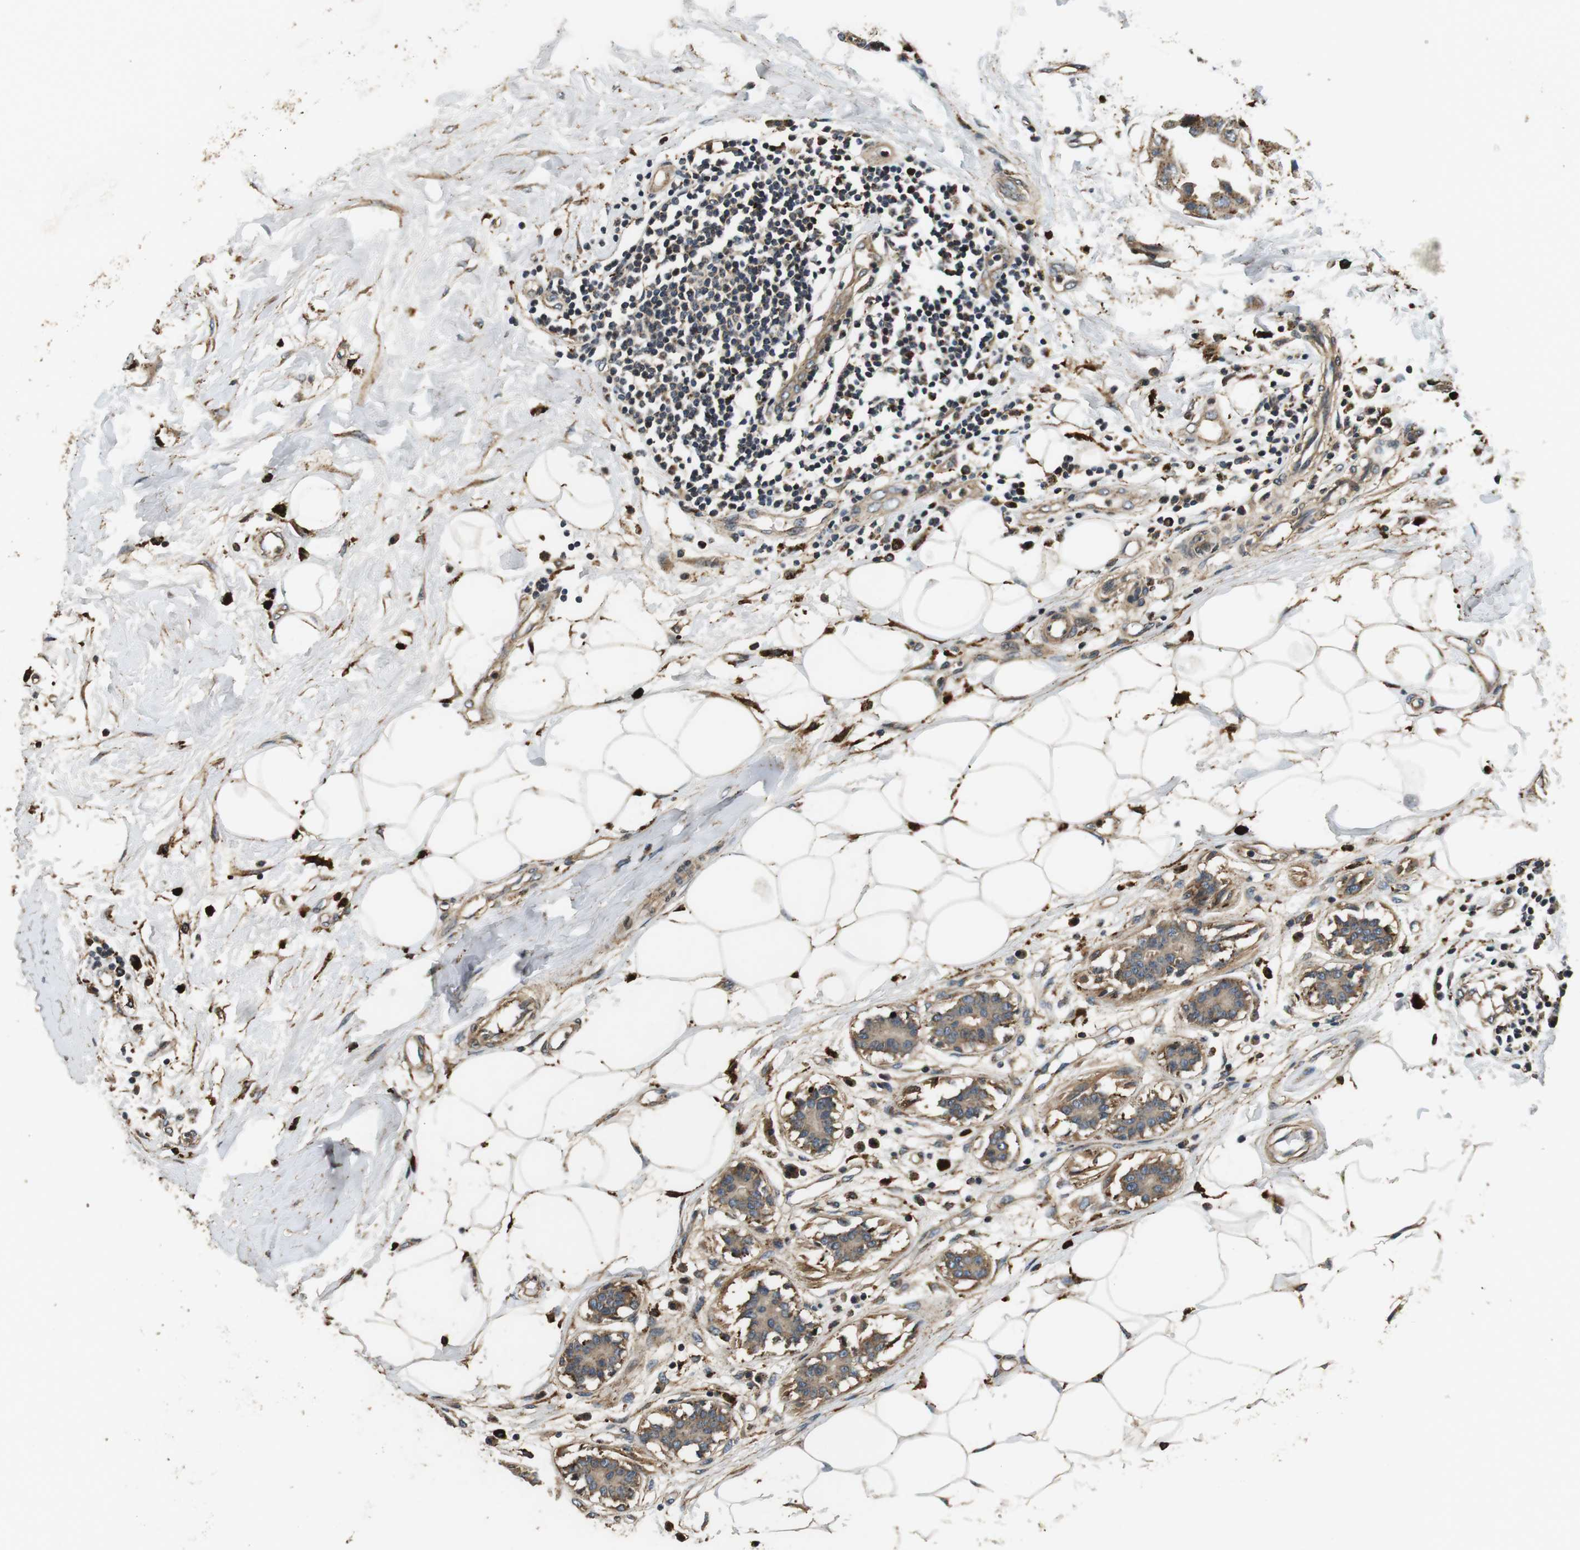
{"staining": {"intensity": "moderate", "quantity": ">75%", "location": "cytoplasmic/membranous"}, "tissue": "breast cancer", "cell_type": "Tumor cells", "image_type": "cancer", "snomed": [{"axis": "morphology", "description": "Duct carcinoma"}, {"axis": "topography", "description": "Breast"}], "caption": "About >75% of tumor cells in breast infiltrating ductal carcinoma reveal moderate cytoplasmic/membranous protein staining as visualized by brown immunohistochemical staining.", "gene": "TXNRD1", "patient": {"sex": "female", "age": 40}}